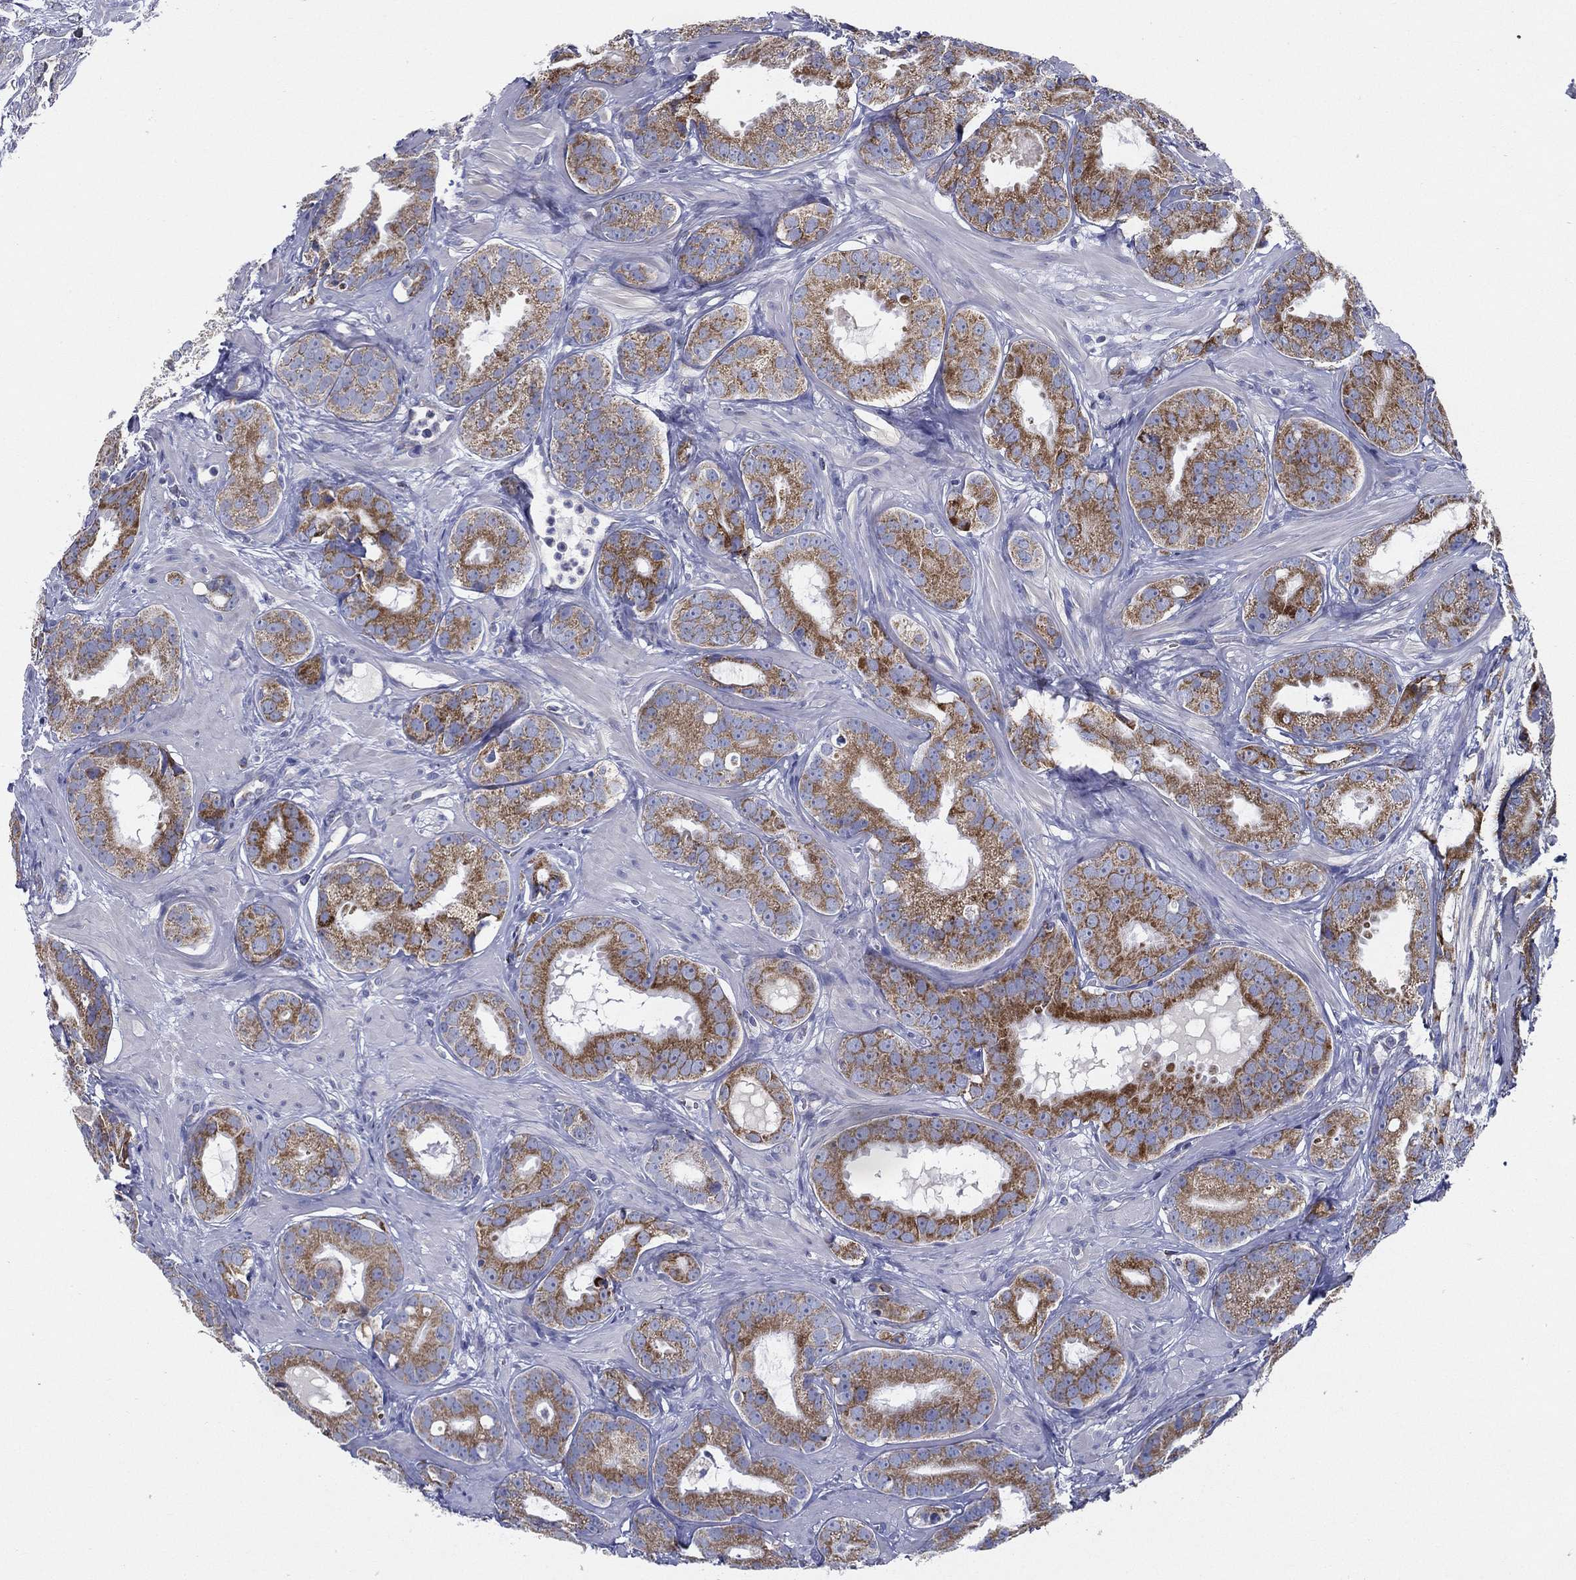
{"staining": {"intensity": "moderate", "quantity": ">75%", "location": "cytoplasmic/membranous"}, "tissue": "prostate cancer", "cell_type": "Tumor cells", "image_type": "cancer", "snomed": [{"axis": "morphology", "description": "Adenocarcinoma, NOS"}, {"axis": "topography", "description": "Prostate"}], "caption": "Immunohistochemical staining of prostate adenocarcinoma exhibits medium levels of moderate cytoplasmic/membranous protein expression in about >75% of tumor cells.", "gene": "SFXN1", "patient": {"sex": "male", "age": 69}}